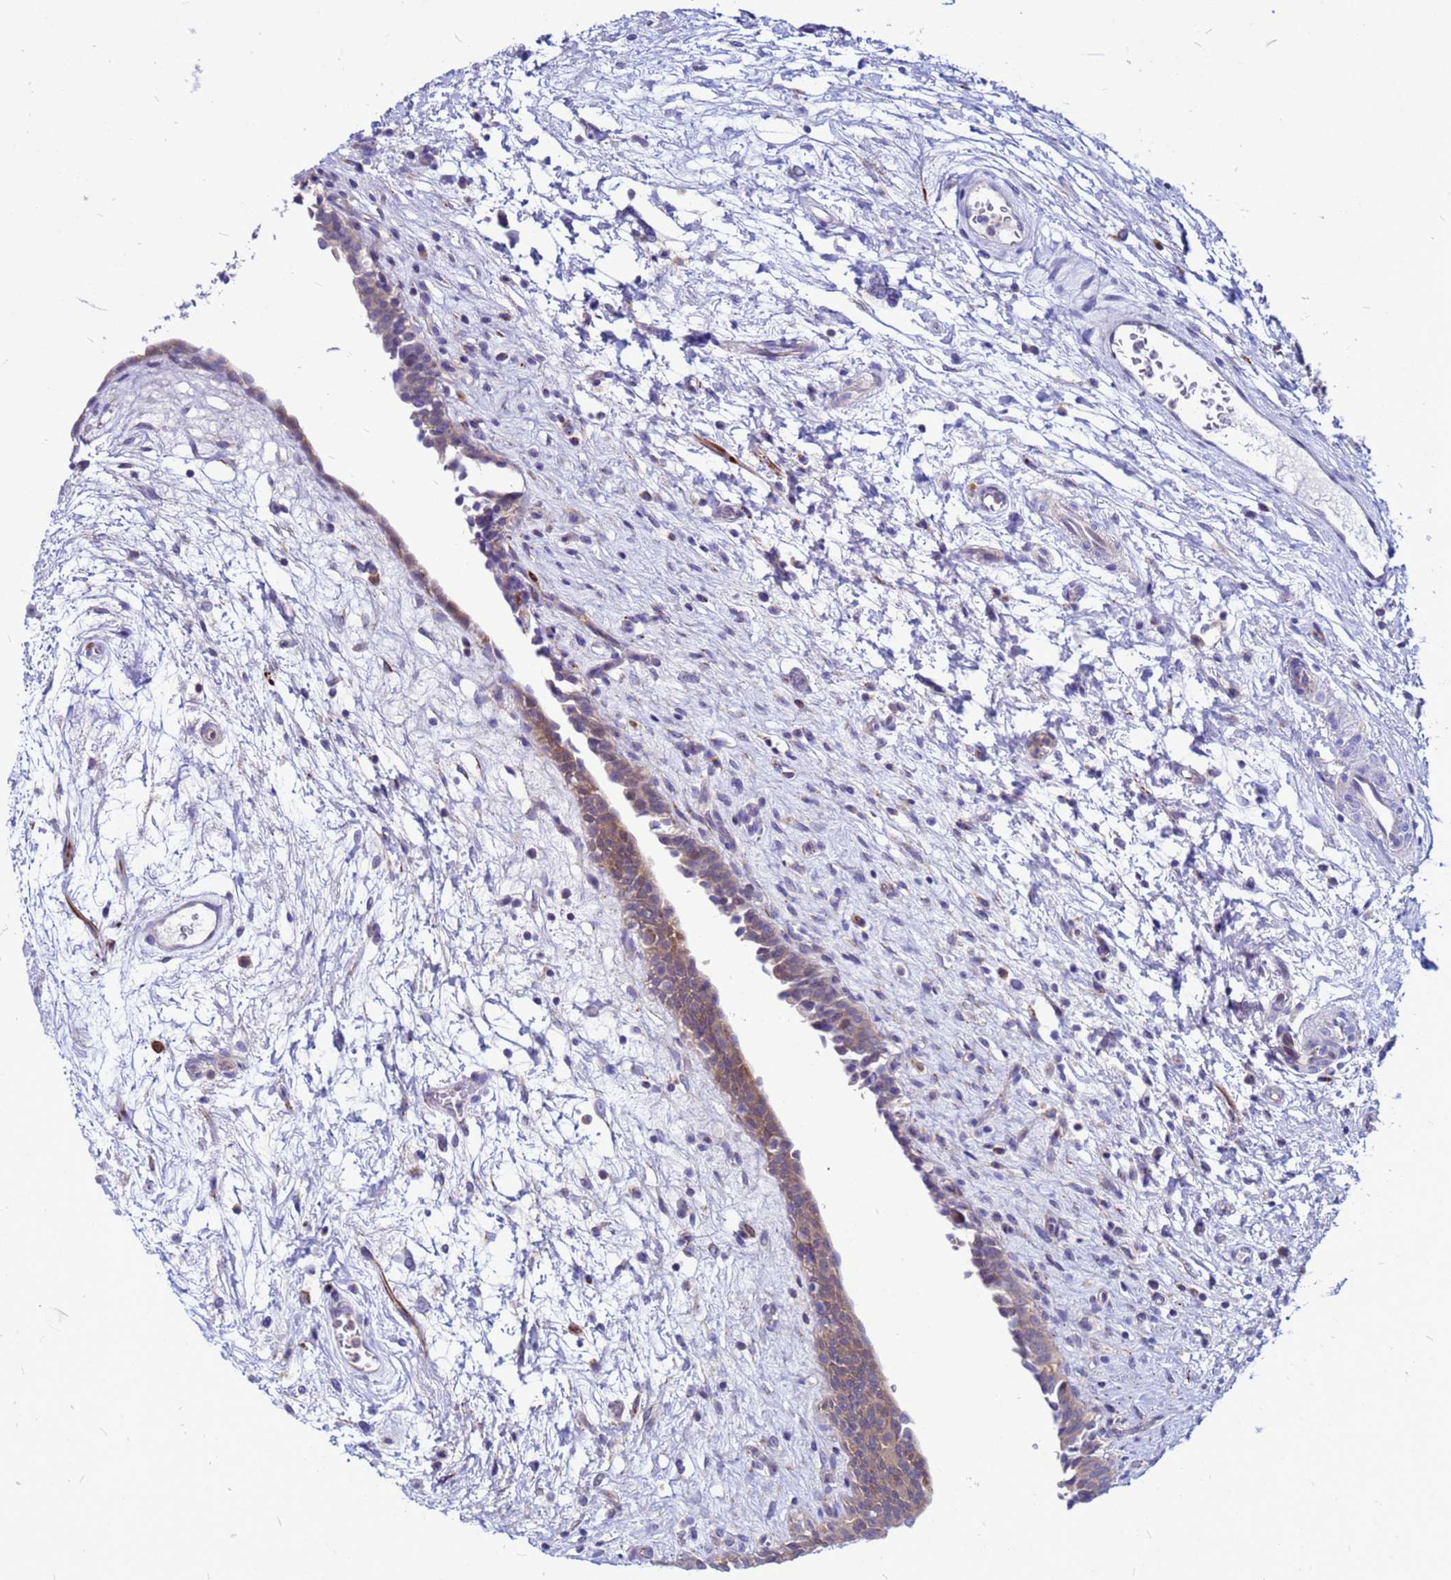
{"staining": {"intensity": "weak", "quantity": "25%-75%", "location": "cytoplasmic/membranous"}, "tissue": "urinary bladder", "cell_type": "Urothelial cells", "image_type": "normal", "snomed": [{"axis": "morphology", "description": "Normal tissue, NOS"}, {"axis": "topography", "description": "Urinary bladder"}], "caption": "A brown stain highlights weak cytoplasmic/membranous positivity of a protein in urothelial cells of unremarkable urinary bladder.", "gene": "FHIP1A", "patient": {"sex": "male", "age": 83}}